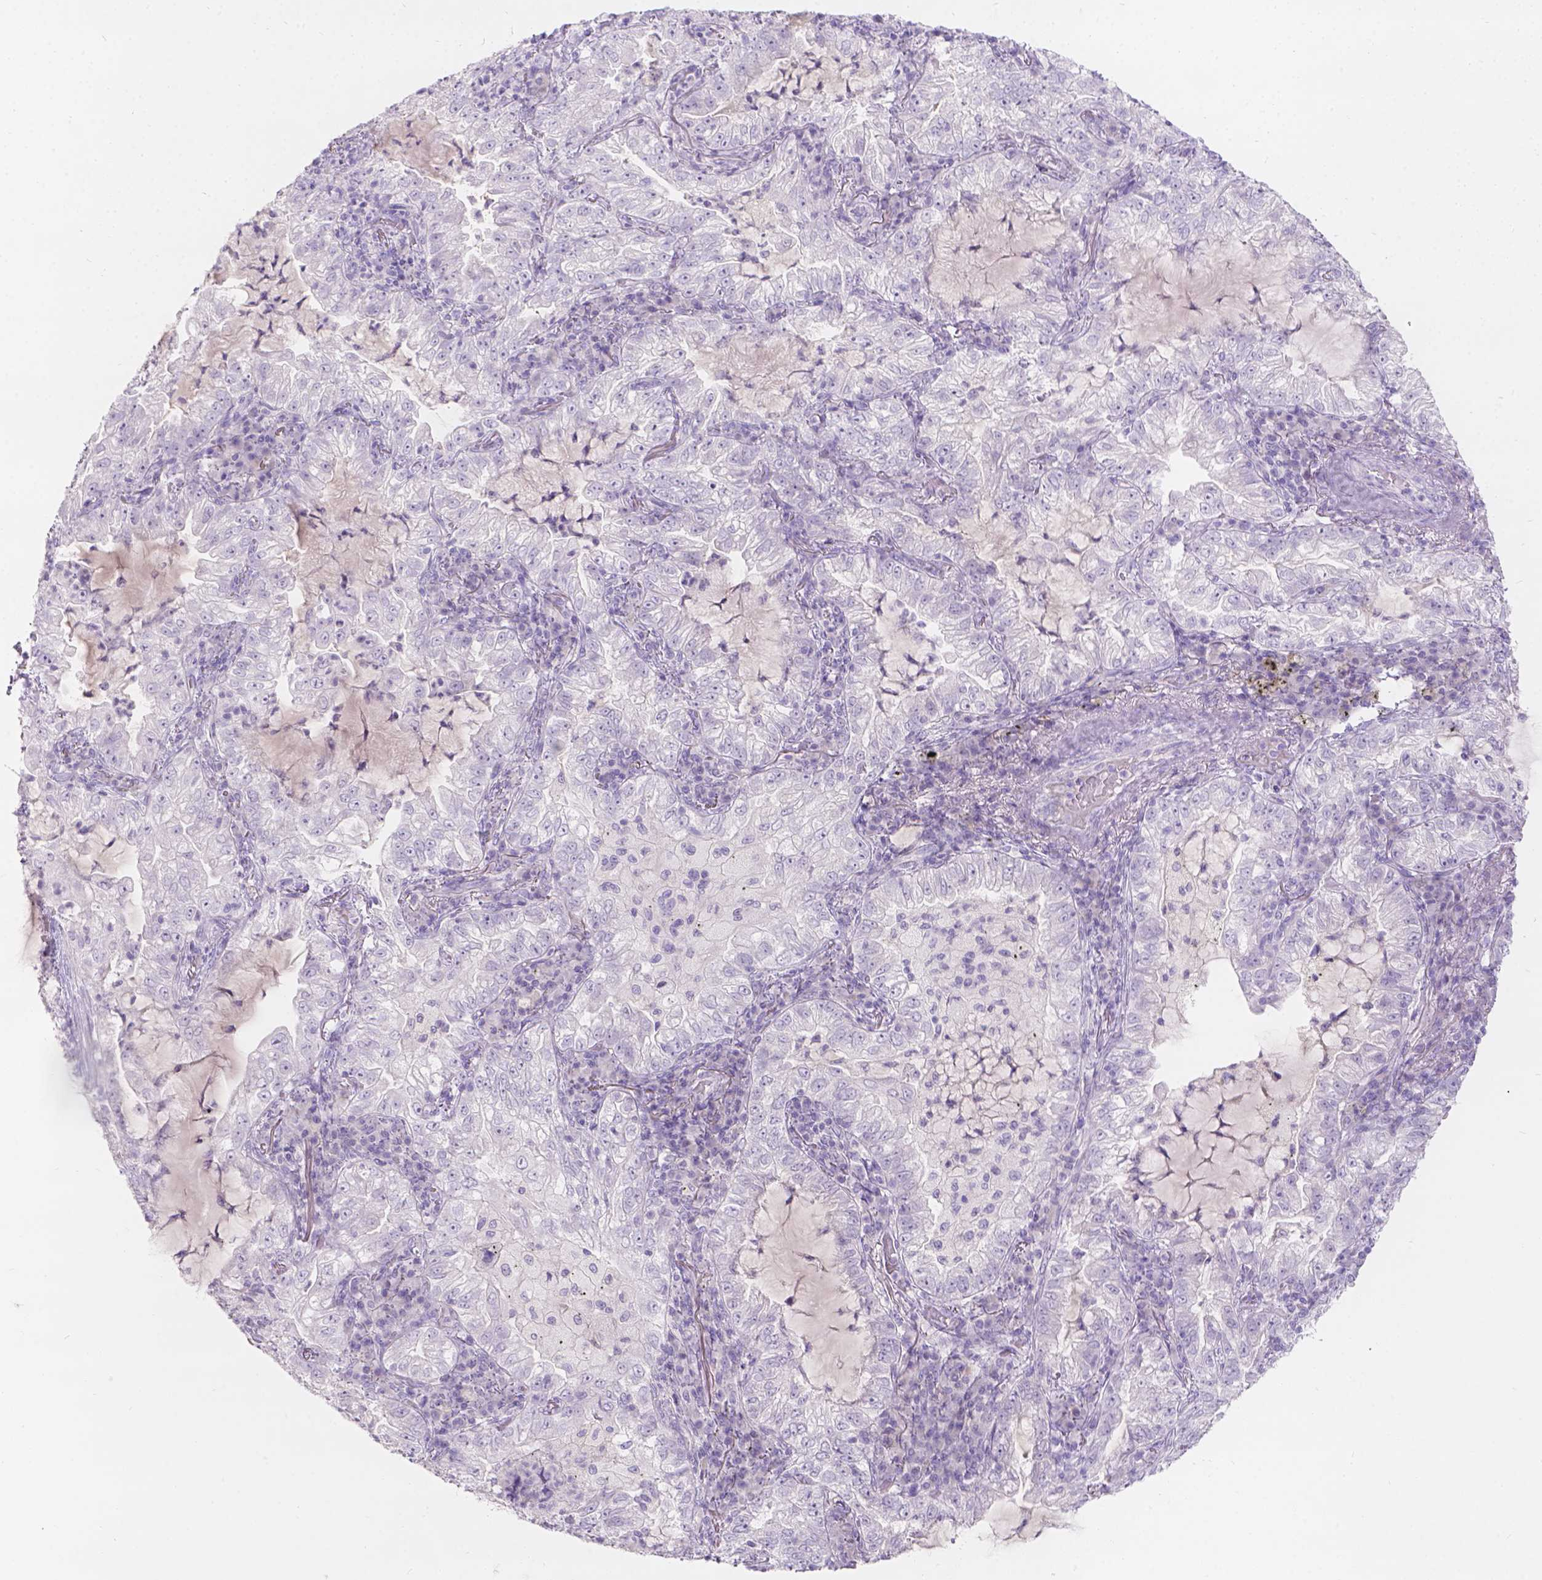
{"staining": {"intensity": "negative", "quantity": "none", "location": "none"}, "tissue": "lung cancer", "cell_type": "Tumor cells", "image_type": "cancer", "snomed": [{"axis": "morphology", "description": "Adenocarcinoma, NOS"}, {"axis": "topography", "description": "Lung"}], "caption": "Immunohistochemistry (IHC) micrograph of human adenocarcinoma (lung) stained for a protein (brown), which reveals no staining in tumor cells. Brightfield microscopy of immunohistochemistry (IHC) stained with DAB (3,3'-diaminobenzidine) (brown) and hematoxylin (blue), captured at high magnification.", "gene": "HTN3", "patient": {"sex": "female", "age": 73}}